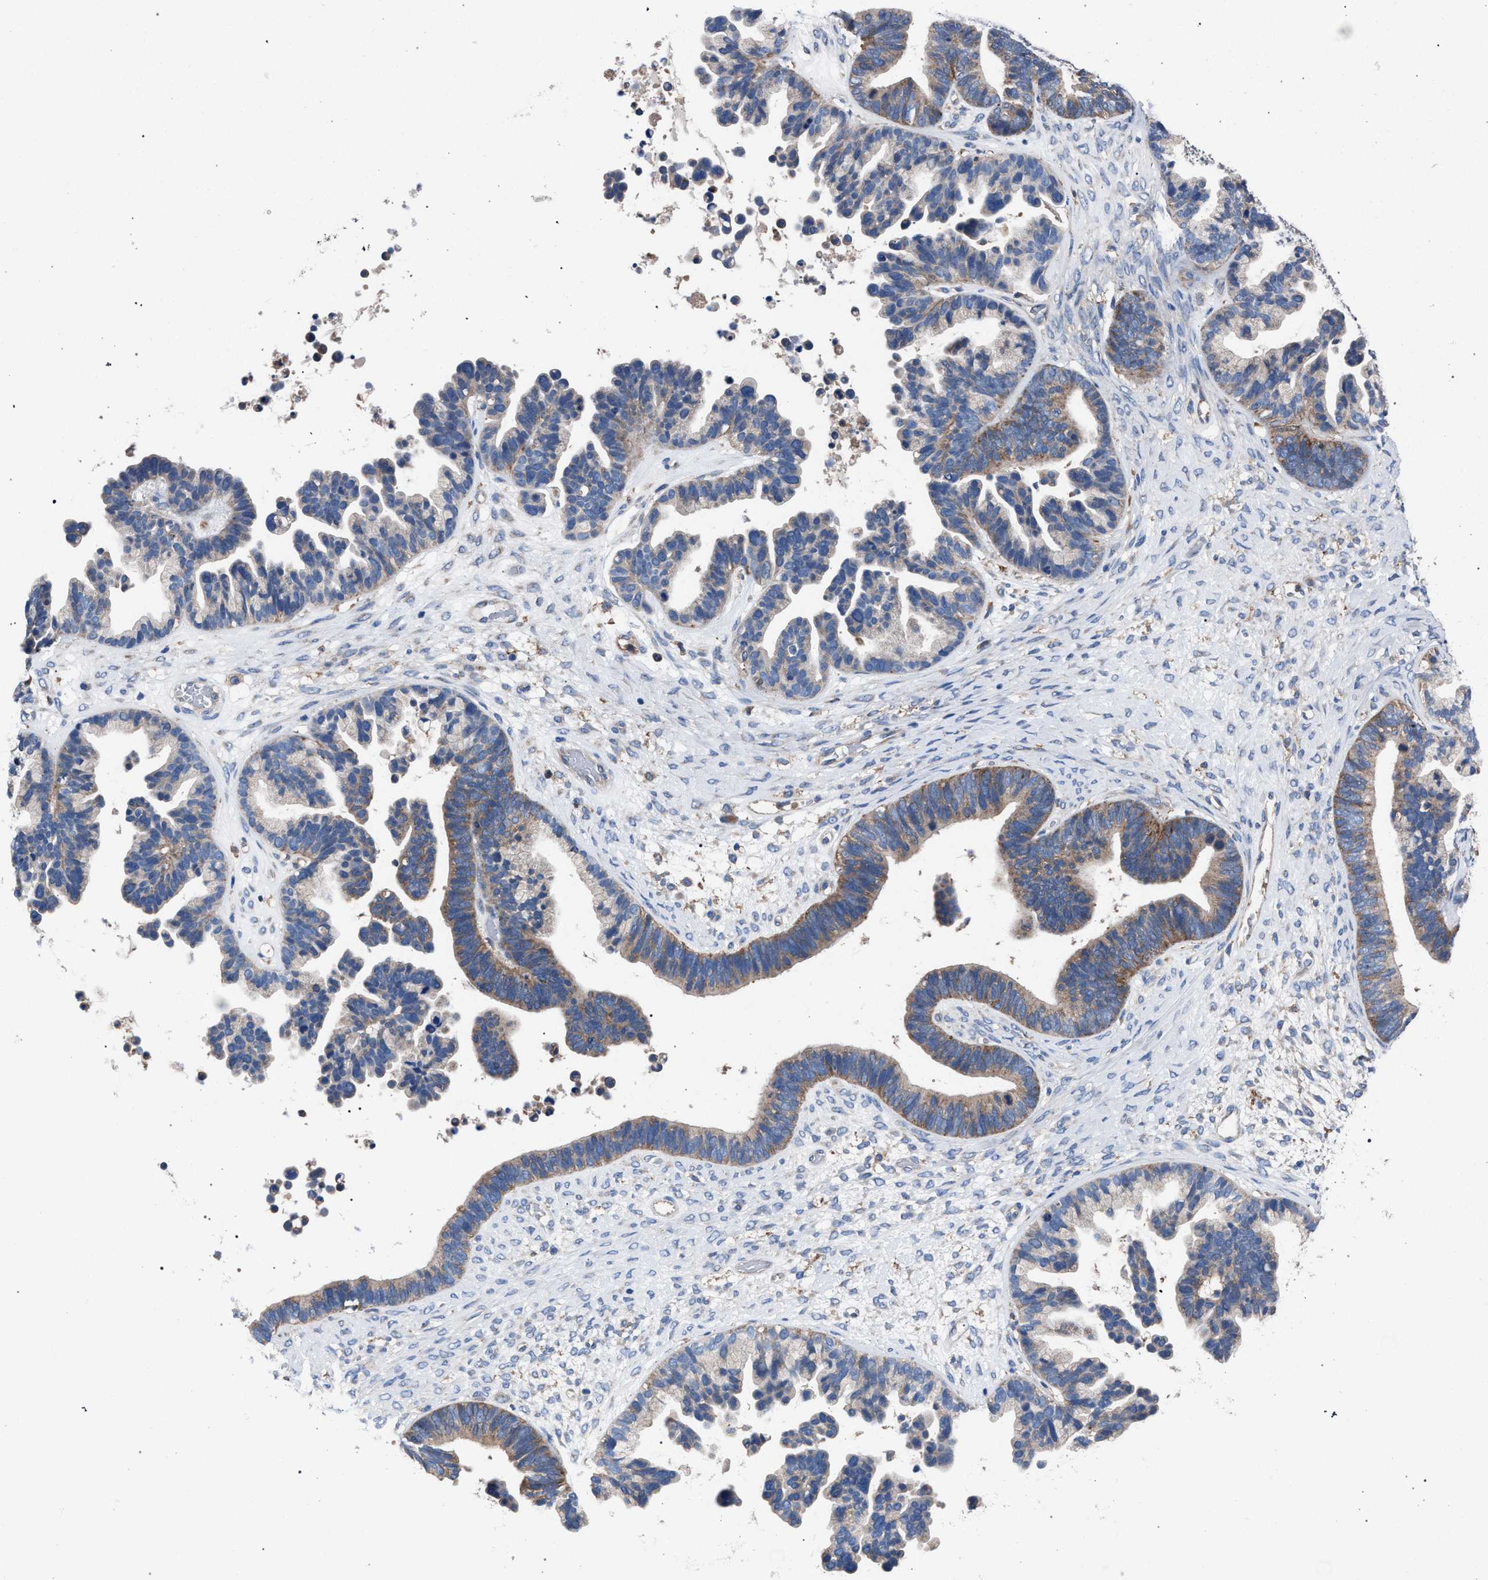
{"staining": {"intensity": "moderate", "quantity": "25%-75%", "location": "cytoplasmic/membranous"}, "tissue": "ovarian cancer", "cell_type": "Tumor cells", "image_type": "cancer", "snomed": [{"axis": "morphology", "description": "Cystadenocarcinoma, serous, NOS"}, {"axis": "topography", "description": "Ovary"}], "caption": "Brown immunohistochemical staining in human ovarian cancer reveals moderate cytoplasmic/membranous positivity in about 25%-75% of tumor cells.", "gene": "ATP6V0A1", "patient": {"sex": "female", "age": 56}}